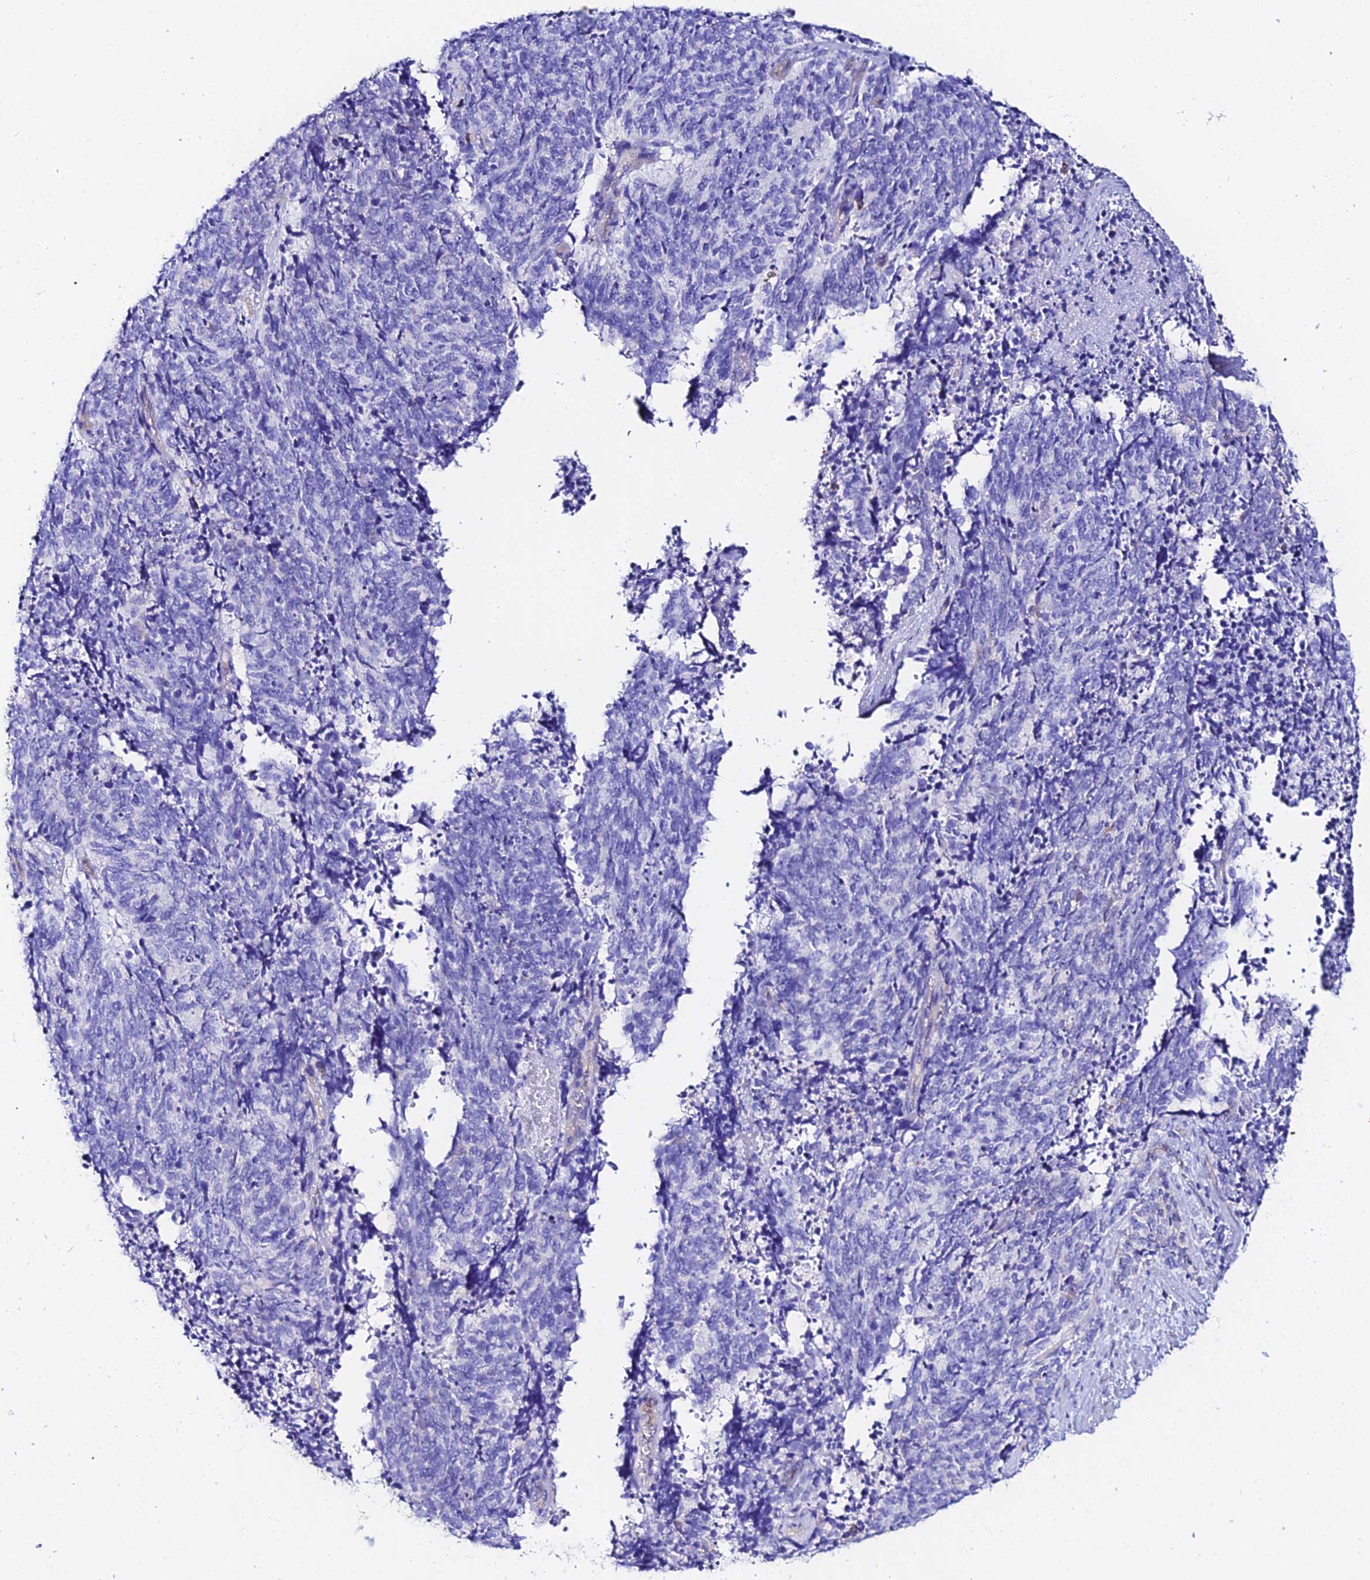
{"staining": {"intensity": "negative", "quantity": "none", "location": "none"}, "tissue": "cervical cancer", "cell_type": "Tumor cells", "image_type": "cancer", "snomed": [{"axis": "morphology", "description": "Squamous cell carcinoma, NOS"}, {"axis": "topography", "description": "Cervix"}], "caption": "High magnification brightfield microscopy of cervical cancer stained with DAB (brown) and counterstained with hematoxylin (blue): tumor cells show no significant positivity.", "gene": "S100A16", "patient": {"sex": "female", "age": 29}}